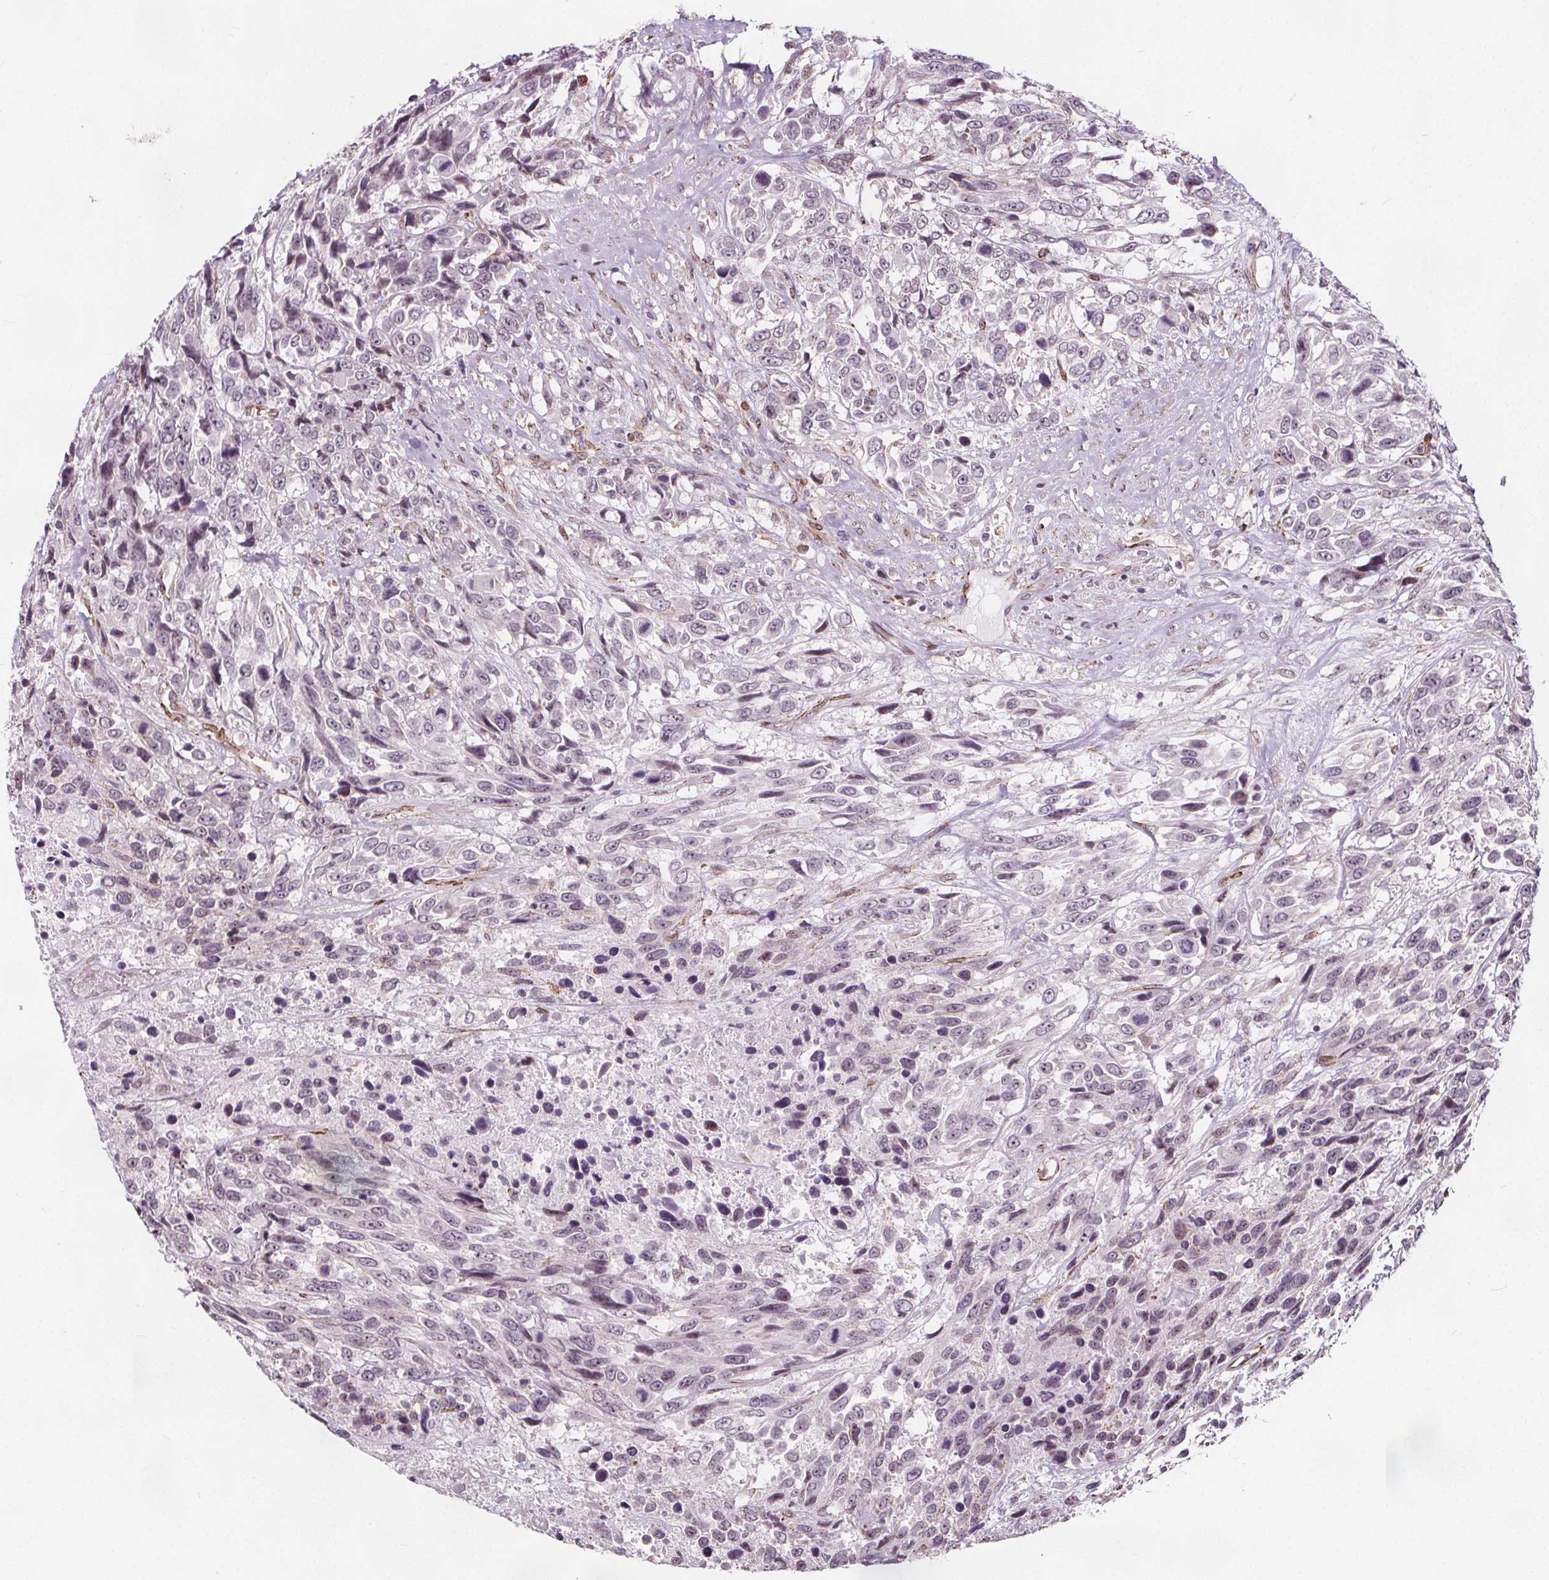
{"staining": {"intensity": "weak", "quantity": "<25%", "location": "nuclear"}, "tissue": "urothelial cancer", "cell_type": "Tumor cells", "image_type": "cancer", "snomed": [{"axis": "morphology", "description": "Urothelial carcinoma, High grade"}, {"axis": "topography", "description": "Urinary bladder"}], "caption": "Urothelial cancer was stained to show a protein in brown. There is no significant positivity in tumor cells.", "gene": "HAS1", "patient": {"sex": "female", "age": 70}}